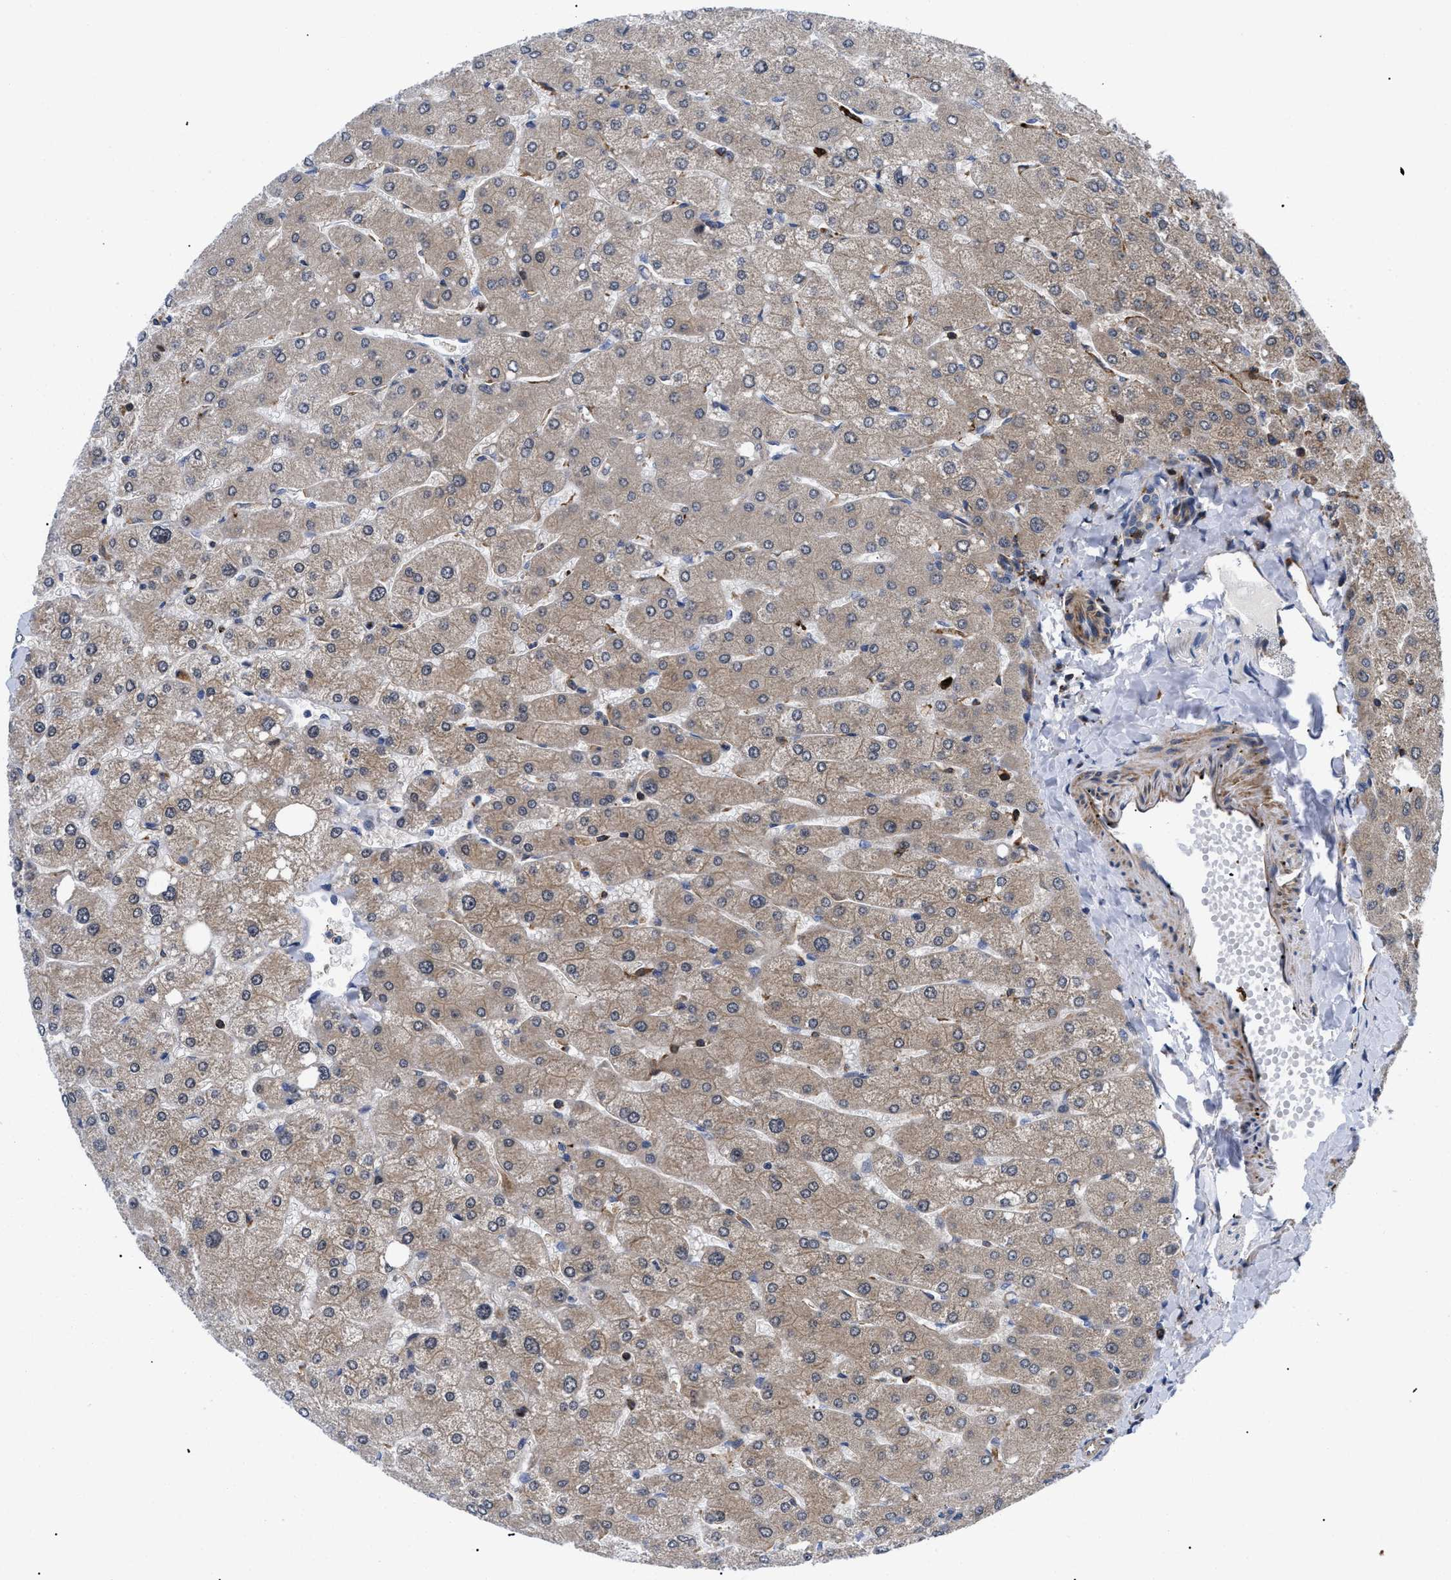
{"staining": {"intensity": "moderate", "quantity": ">75%", "location": "cytoplasmic/membranous"}, "tissue": "liver", "cell_type": "Cholangiocytes", "image_type": "normal", "snomed": [{"axis": "morphology", "description": "Normal tissue, NOS"}, {"axis": "topography", "description": "Liver"}], "caption": "Liver stained for a protein exhibits moderate cytoplasmic/membranous positivity in cholangiocytes.", "gene": "SPAST", "patient": {"sex": "male", "age": 55}}